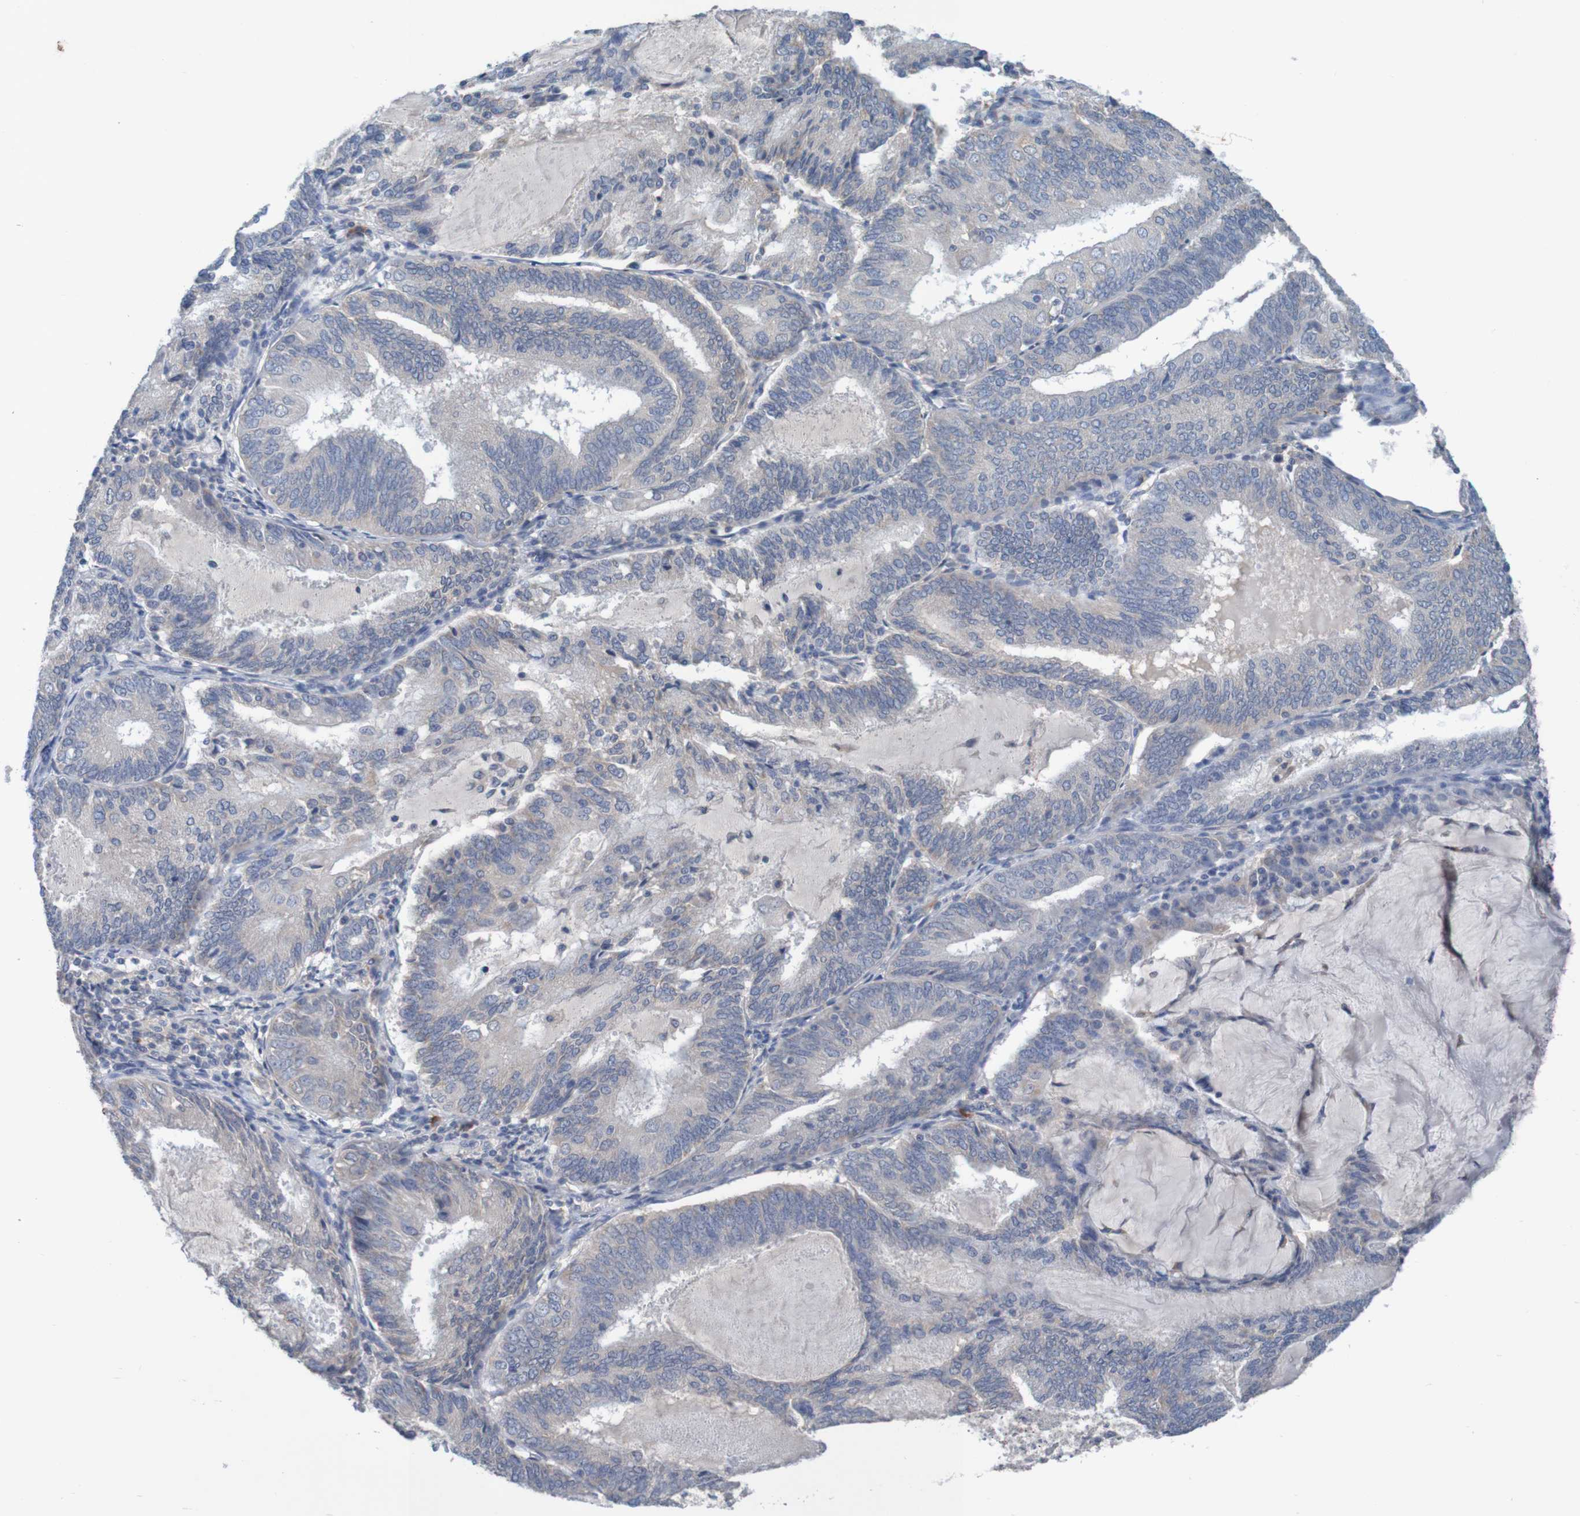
{"staining": {"intensity": "weak", "quantity": "<25%", "location": "cytoplasmic/membranous"}, "tissue": "endometrial cancer", "cell_type": "Tumor cells", "image_type": "cancer", "snomed": [{"axis": "morphology", "description": "Adenocarcinoma, NOS"}, {"axis": "topography", "description": "Endometrium"}], "caption": "DAB (3,3'-diaminobenzidine) immunohistochemical staining of human endometrial adenocarcinoma demonstrates no significant staining in tumor cells.", "gene": "LTA", "patient": {"sex": "female", "age": 81}}